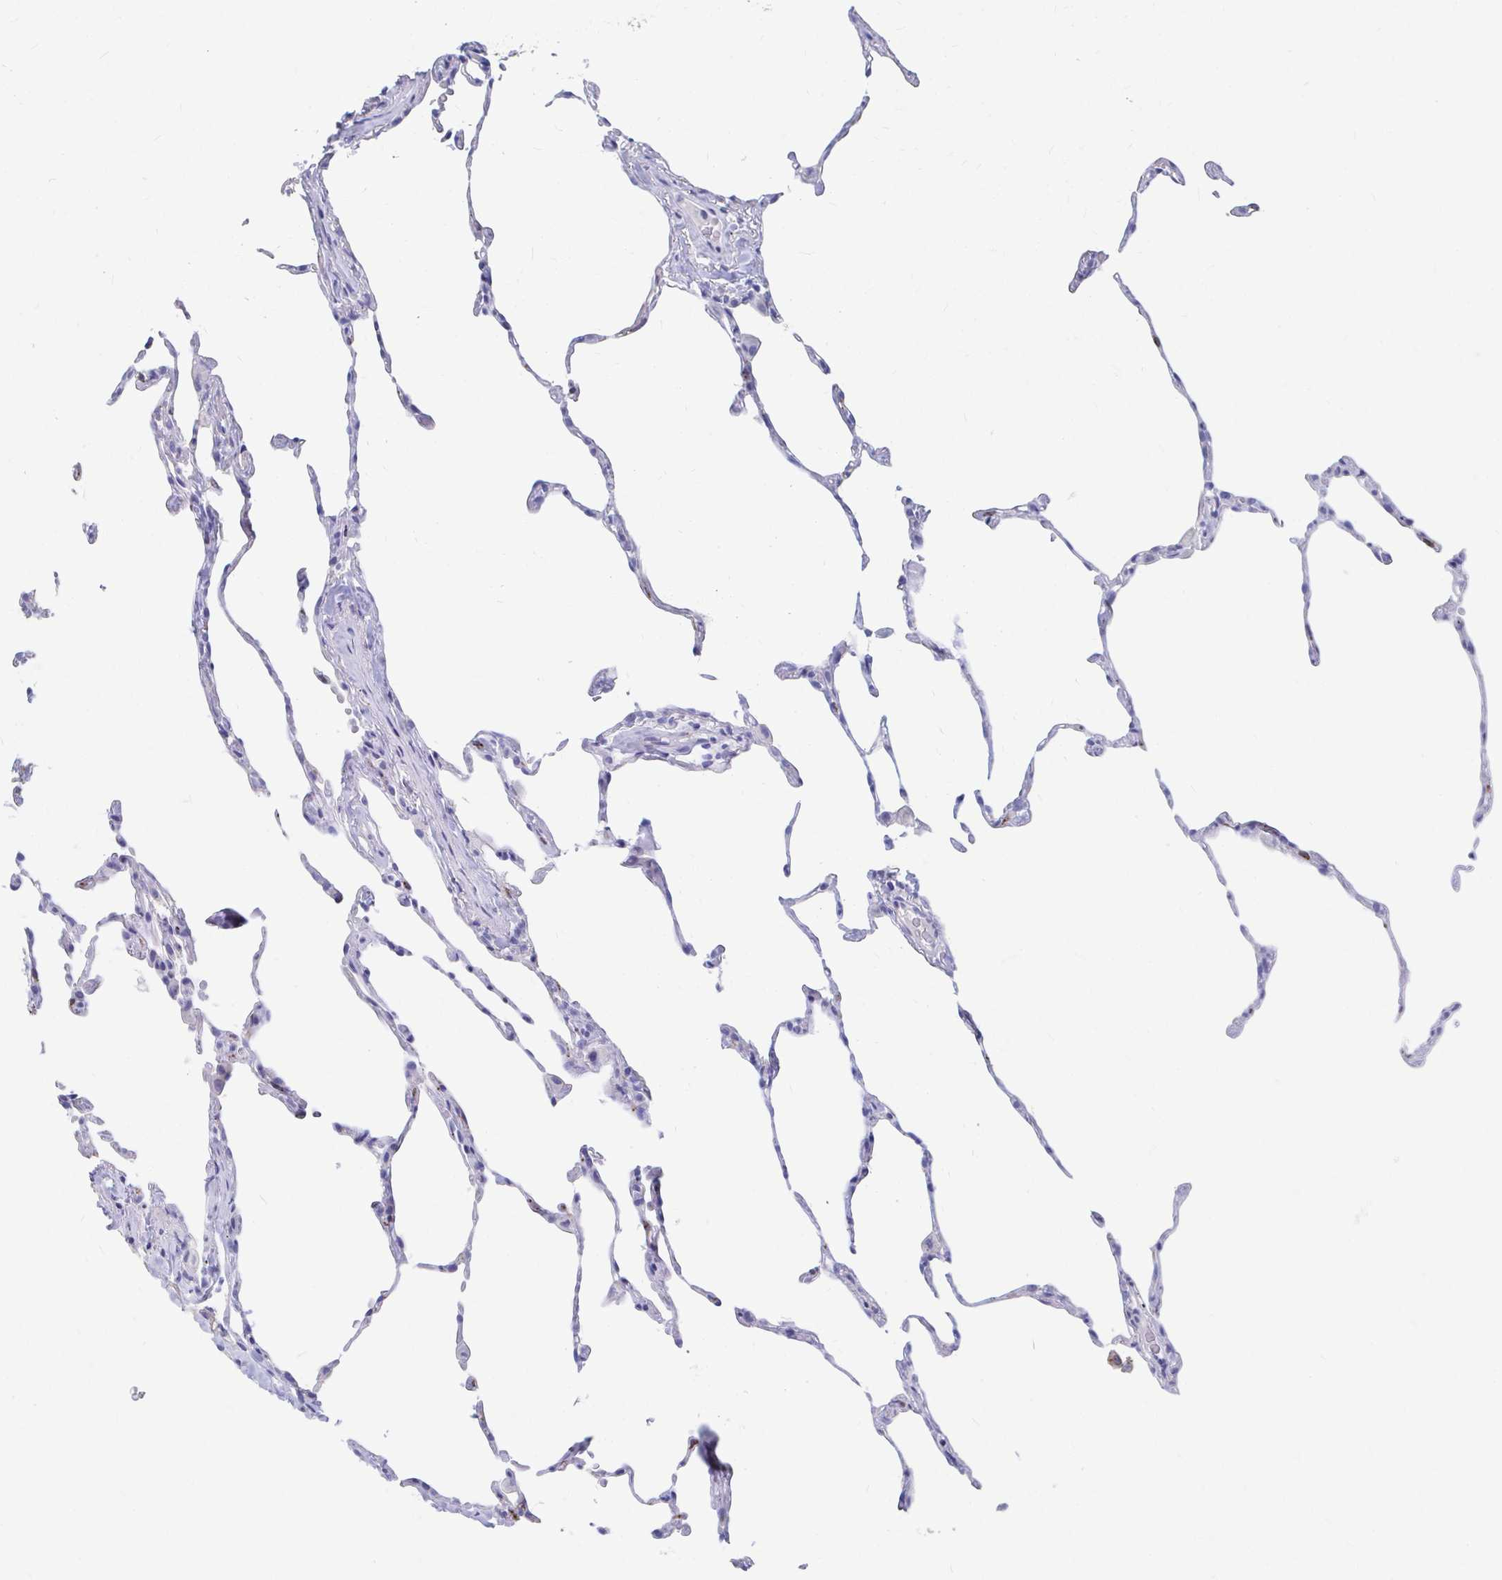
{"staining": {"intensity": "negative", "quantity": "none", "location": "none"}, "tissue": "lung", "cell_type": "Alveolar cells", "image_type": "normal", "snomed": [{"axis": "morphology", "description": "Normal tissue, NOS"}, {"axis": "topography", "description": "Lung"}], "caption": "Immunohistochemistry (IHC) histopathology image of benign lung: human lung stained with DAB displays no significant protein staining in alveolar cells. The staining was performed using DAB to visualize the protein expression in brown, while the nuclei were stained in blue with hematoxylin (Magnification: 20x).", "gene": "LAMC3", "patient": {"sex": "female", "age": 57}}